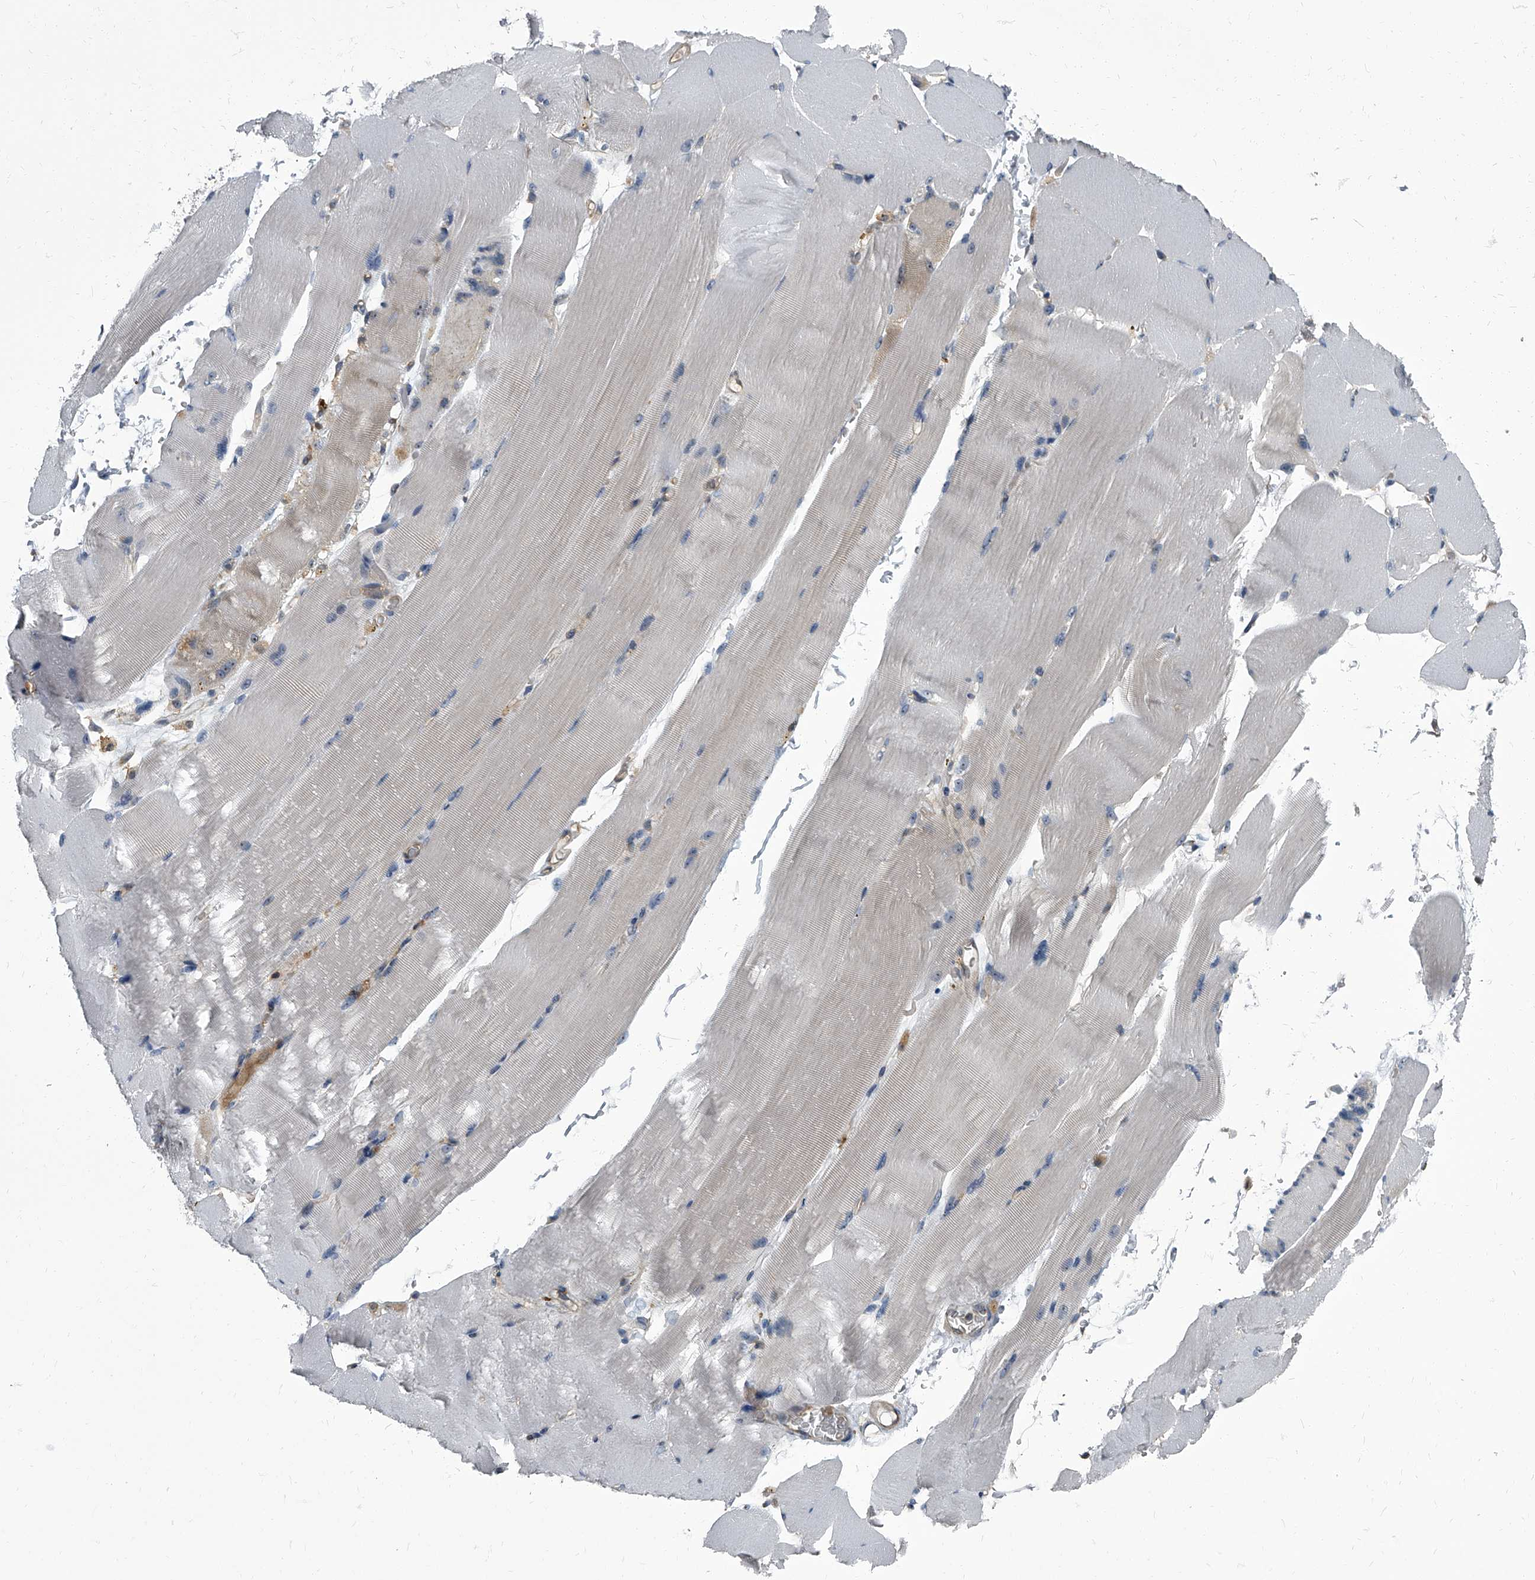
{"staining": {"intensity": "weak", "quantity": "<25%", "location": "cytoplasmic/membranous"}, "tissue": "skeletal muscle", "cell_type": "Myocytes", "image_type": "normal", "snomed": [{"axis": "morphology", "description": "Normal tissue, NOS"}, {"axis": "topography", "description": "Skeletal muscle"}, {"axis": "topography", "description": "Parathyroid gland"}], "caption": "IHC of benign human skeletal muscle reveals no positivity in myocytes.", "gene": "CDV3", "patient": {"sex": "female", "age": 37}}